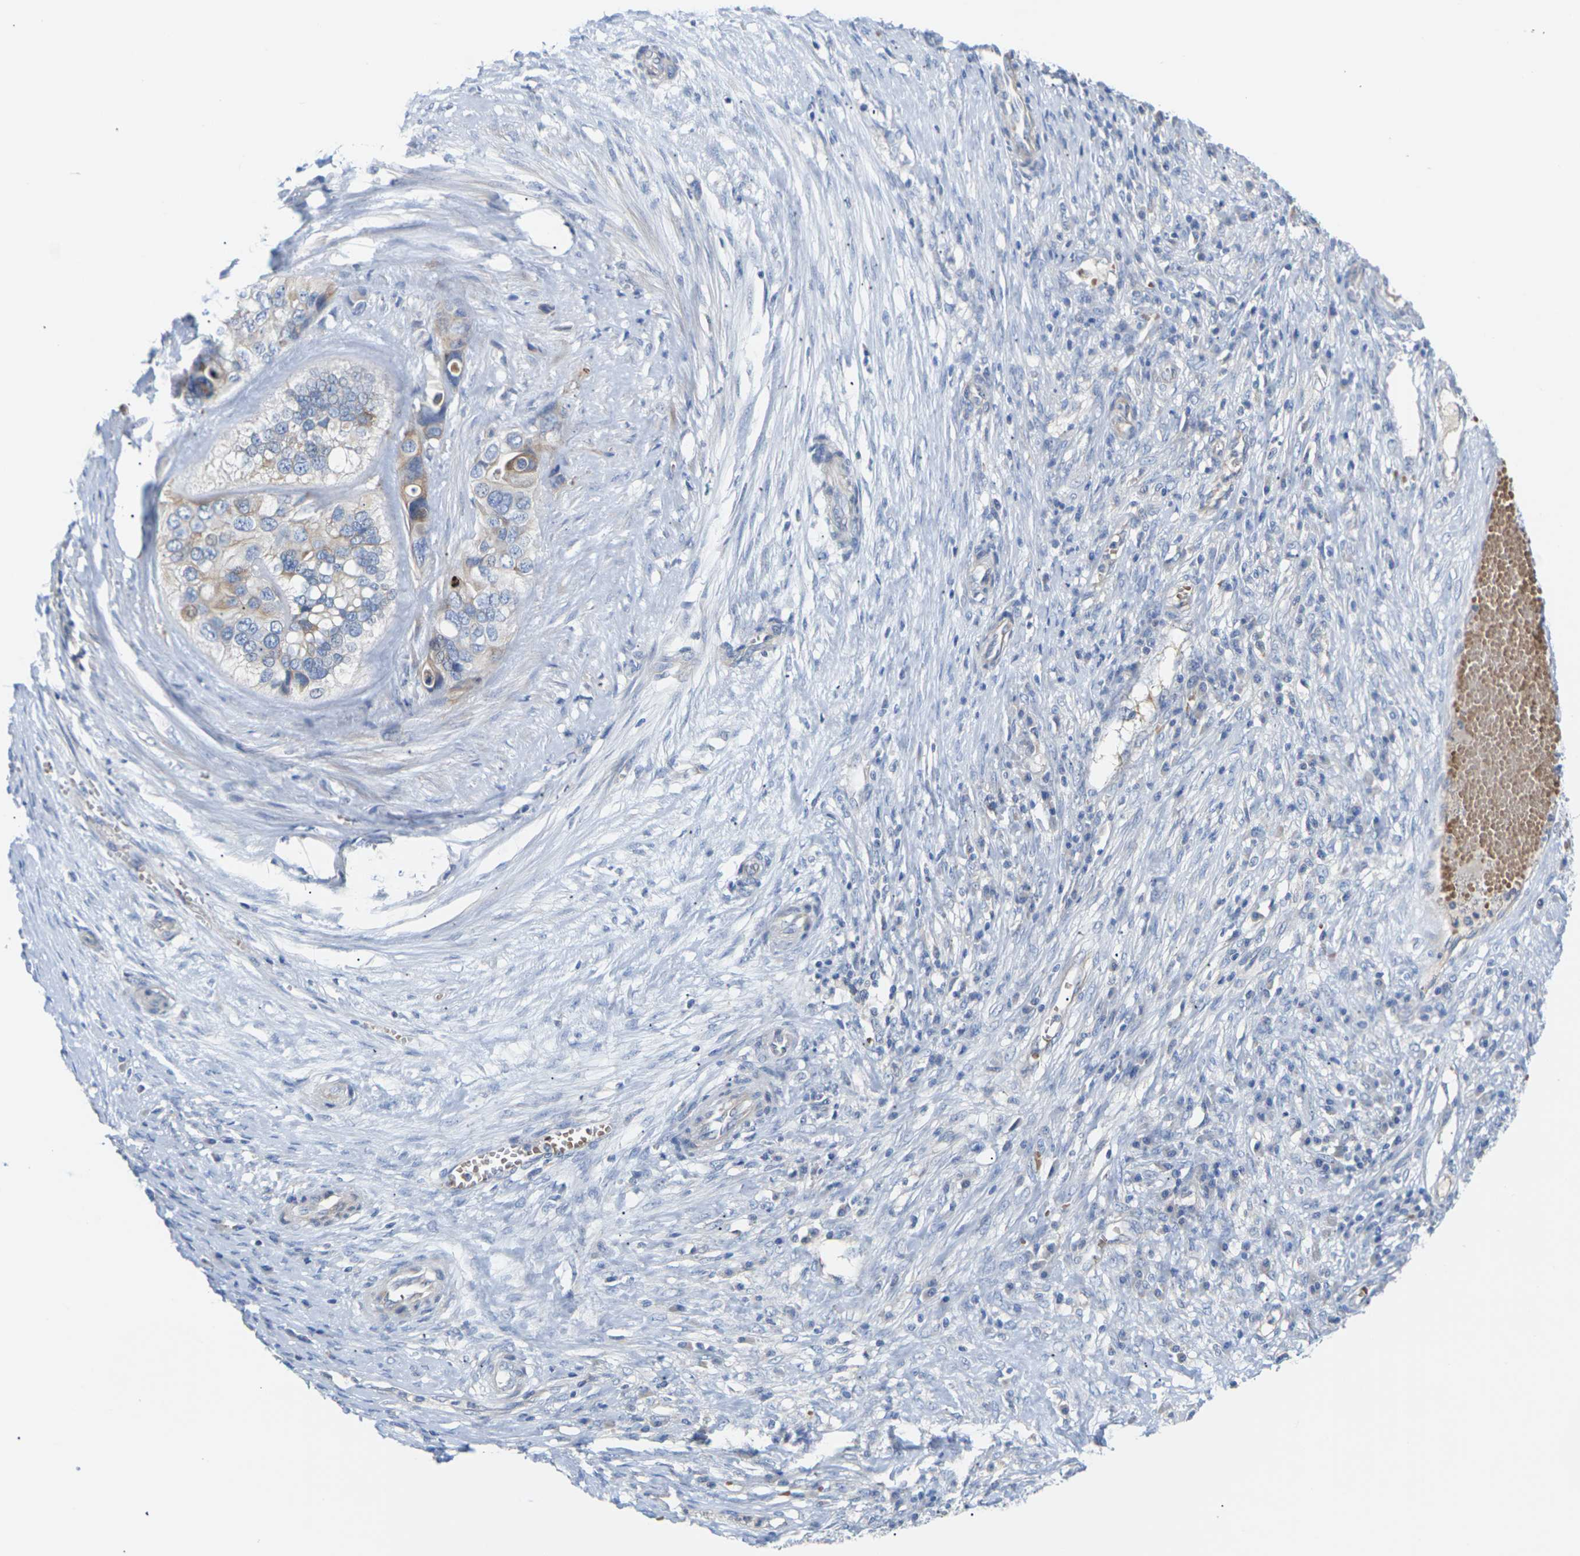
{"staining": {"intensity": "moderate", "quantity": "<25%", "location": "cytoplasmic/membranous"}, "tissue": "ovarian cancer", "cell_type": "Tumor cells", "image_type": "cancer", "snomed": [{"axis": "morphology", "description": "Cystadenocarcinoma, mucinous, NOS"}, {"axis": "topography", "description": "Ovary"}], "caption": "DAB (3,3'-diaminobenzidine) immunohistochemical staining of ovarian mucinous cystadenocarcinoma demonstrates moderate cytoplasmic/membranous protein expression in about <25% of tumor cells.", "gene": "TMCO4", "patient": {"sex": "female", "age": 80}}